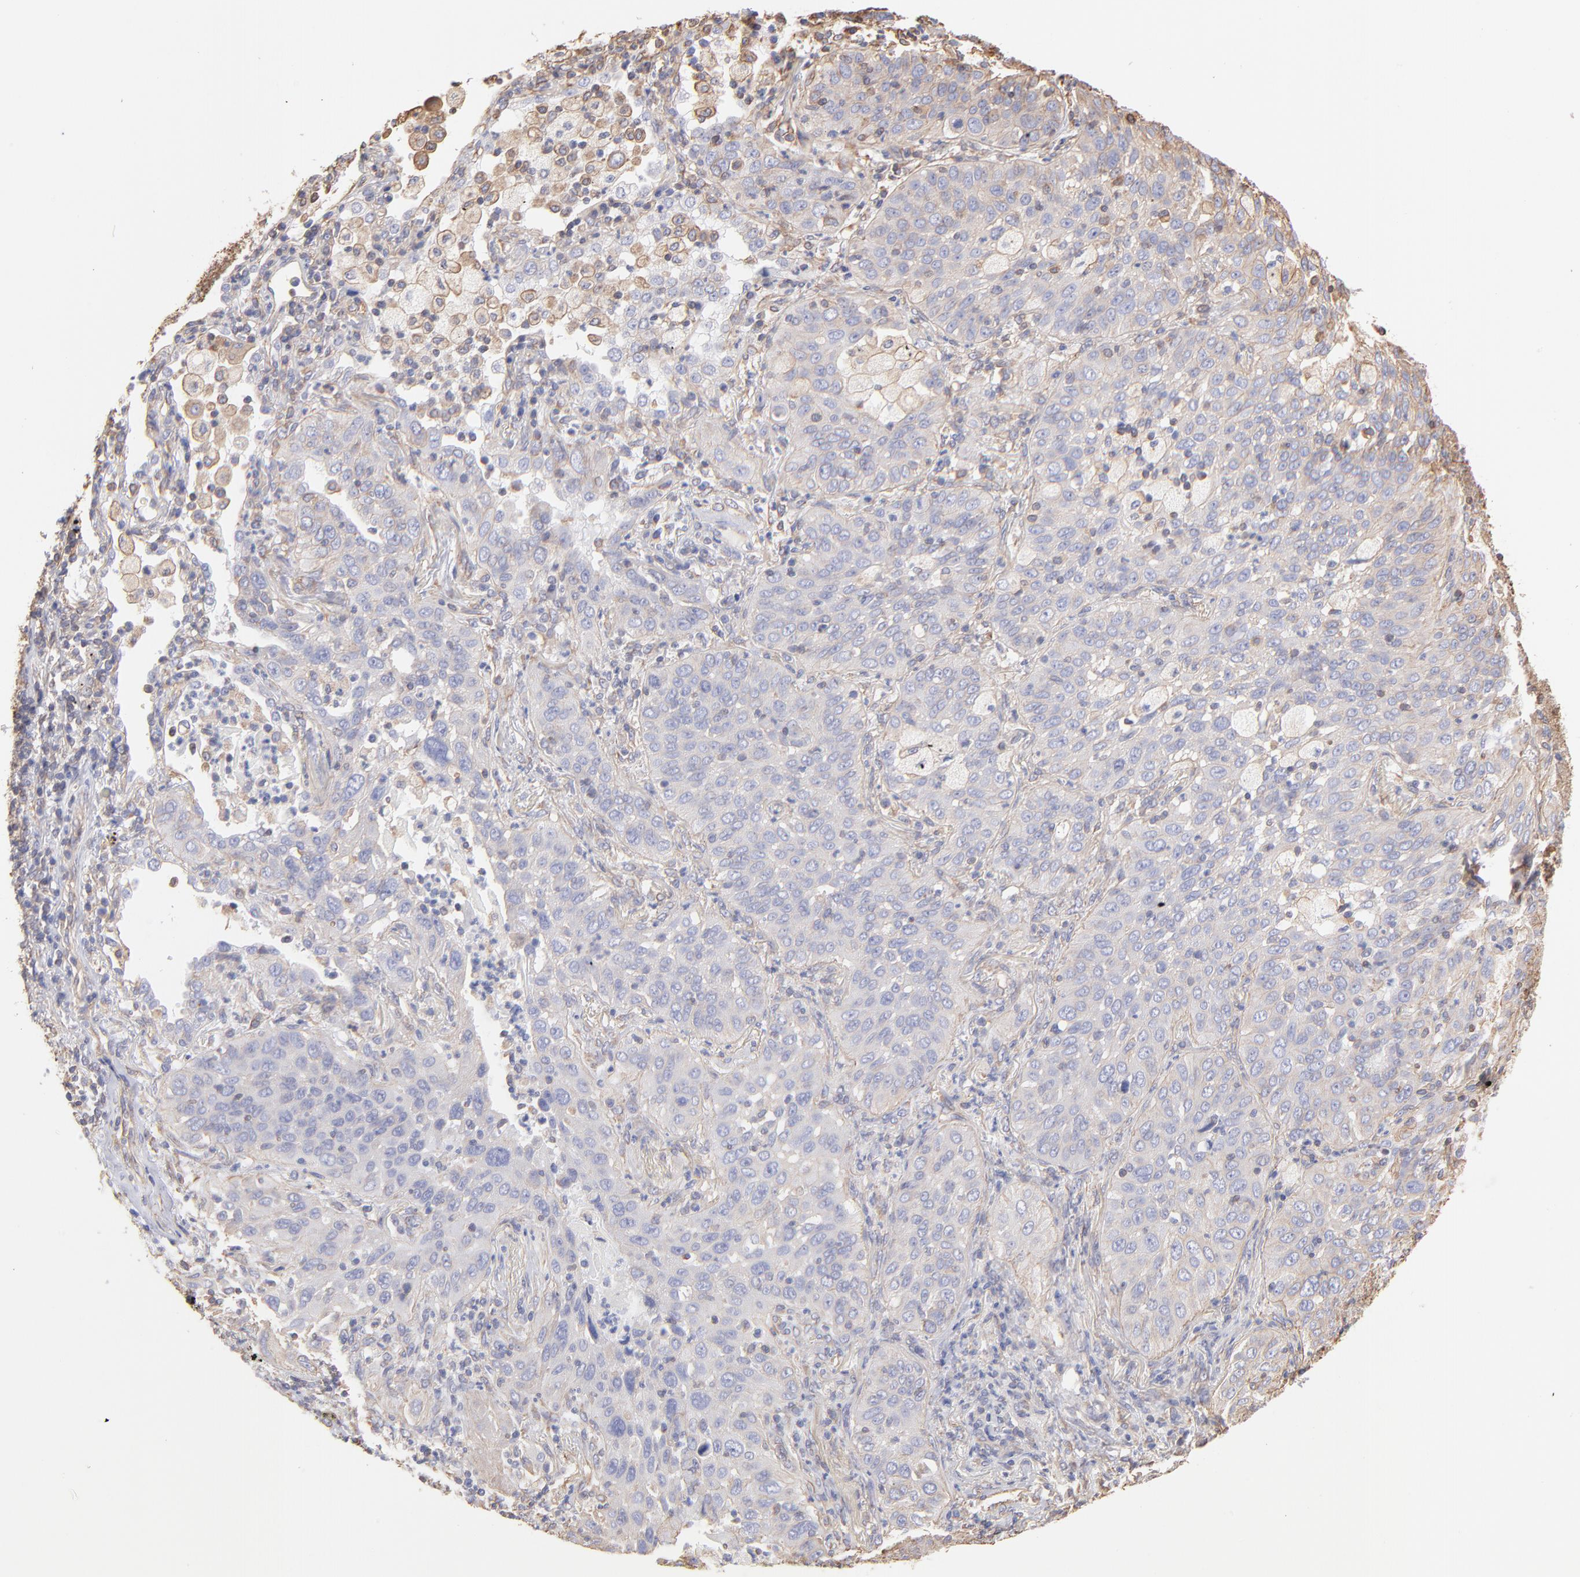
{"staining": {"intensity": "negative", "quantity": "none", "location": "none"}, "tissue": "lung cancer", "cell_type": "Tumor cells", "image_type": "cancer", "snomed": [{"axis": "morphology", "description": "Squamous cell carcinoma, NOS"}, {"axis": "topography", "description": "Lung"}], "caption": "DAB immunohistochemical staining of lung squamous cell carcinoma demonstrates no significant staining in tumor cells.", "gene": "PLEC", "patient": {"sex": "female", "age": 67}}